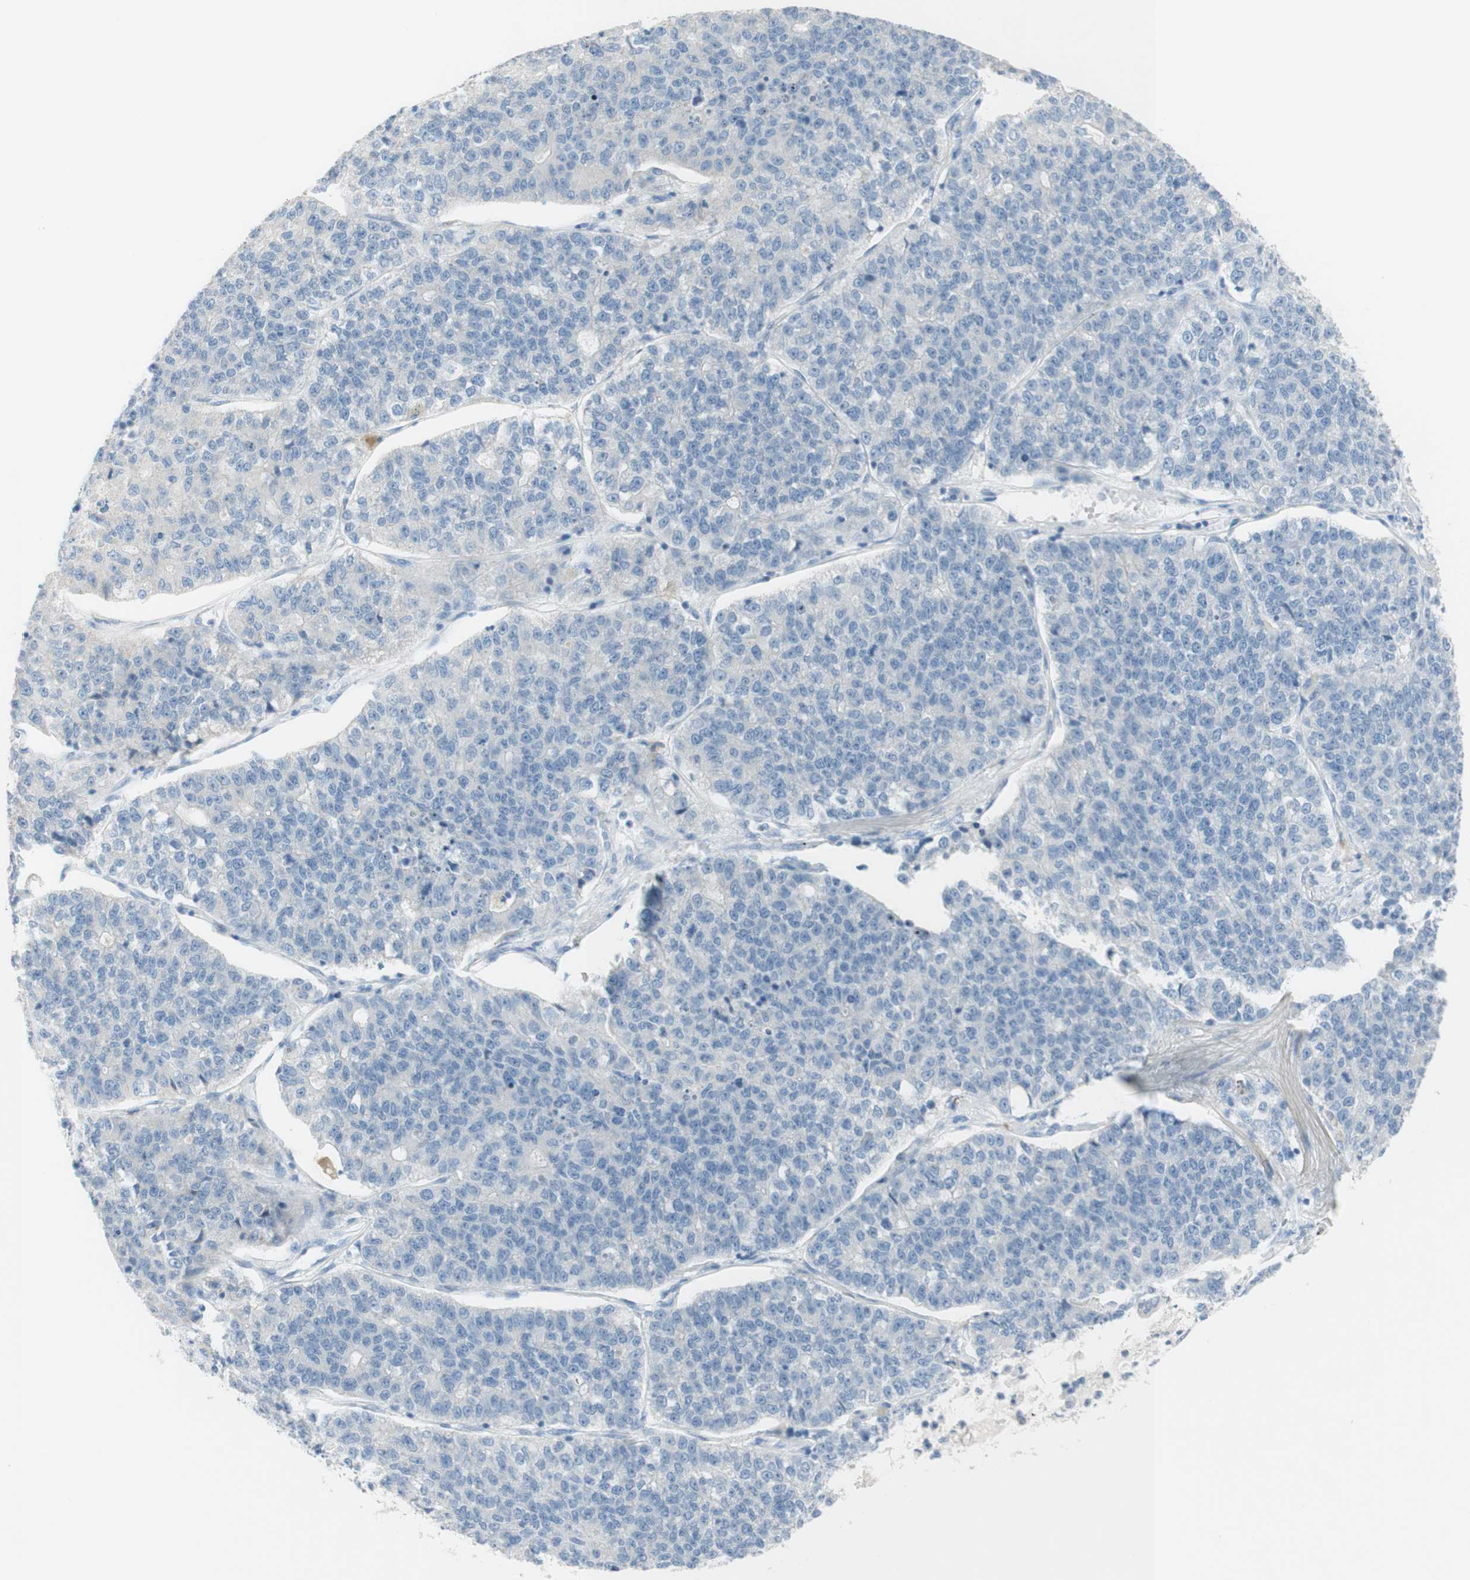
{"staining": {"intensity": "negative", "quantity": "none", "location": "none"}, "tissue": "lung cancer", "cell_type": "Tumor cells", "image_type": "cancer", "snomed": [{"axis": "morphology", "description": "Adenocarcinoma, NOS"}, {"axis": "topography", "description": "Lung"}], "caption": "Tumor cells are negative for protein expression in human lung adenocarcinoma.", "gene": "ART3", "patient": {"sex": "male", "age": 49}}